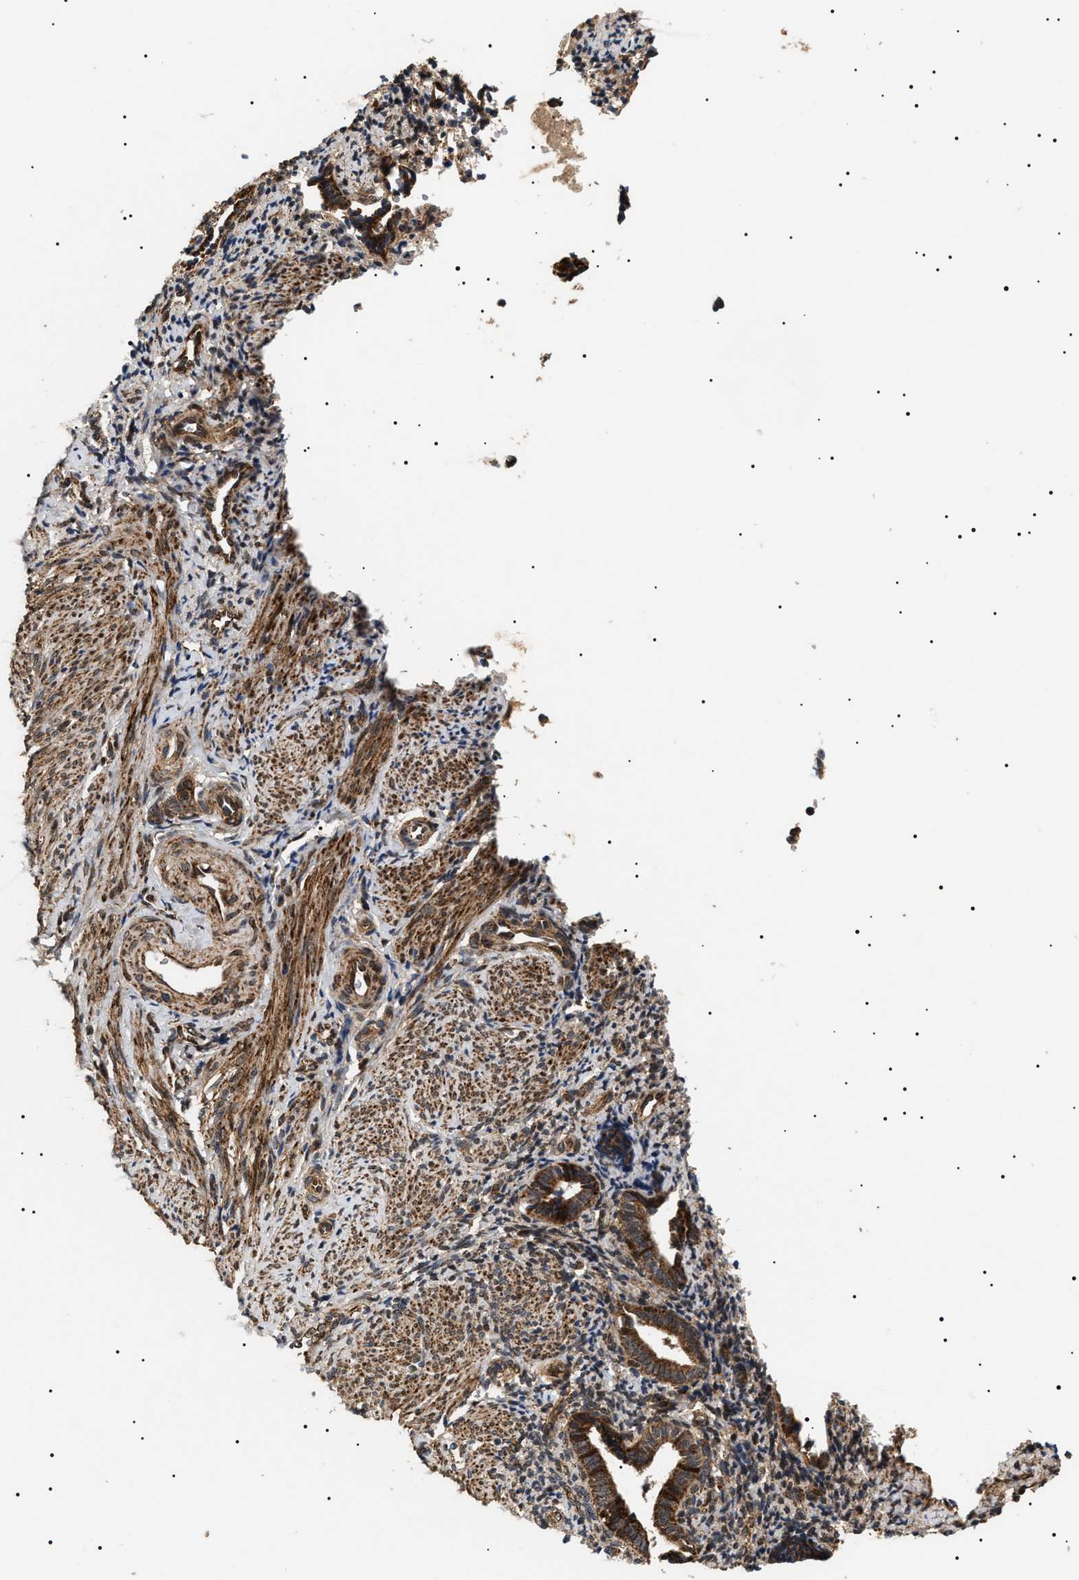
{"staining": {"intensity": "weak", "quantity": "25%-75%", "location": "nuclear"}, "tissue": "endometrium", "cell_type": "Cells in endometrial stroma", "image_type": "normal", "snomed": [{"axis": "morphology", "description": "Normal tissue, NOS"}, {"axis": "topography", "description": "Uterus"}, {"axis": "topography", "description": "Endometrium"}], "caption": "A brown stain labels weak nuclear staining of a protein in cells in endometrial stroma of unremarkable endometrium. The staining is performed using DAB brown chromogen to label protein expression. The nuclei are counter-stained blue using hematoxylin.", "gene": "ZBTB26", "patient": {"sex": "female", "age": 33}}